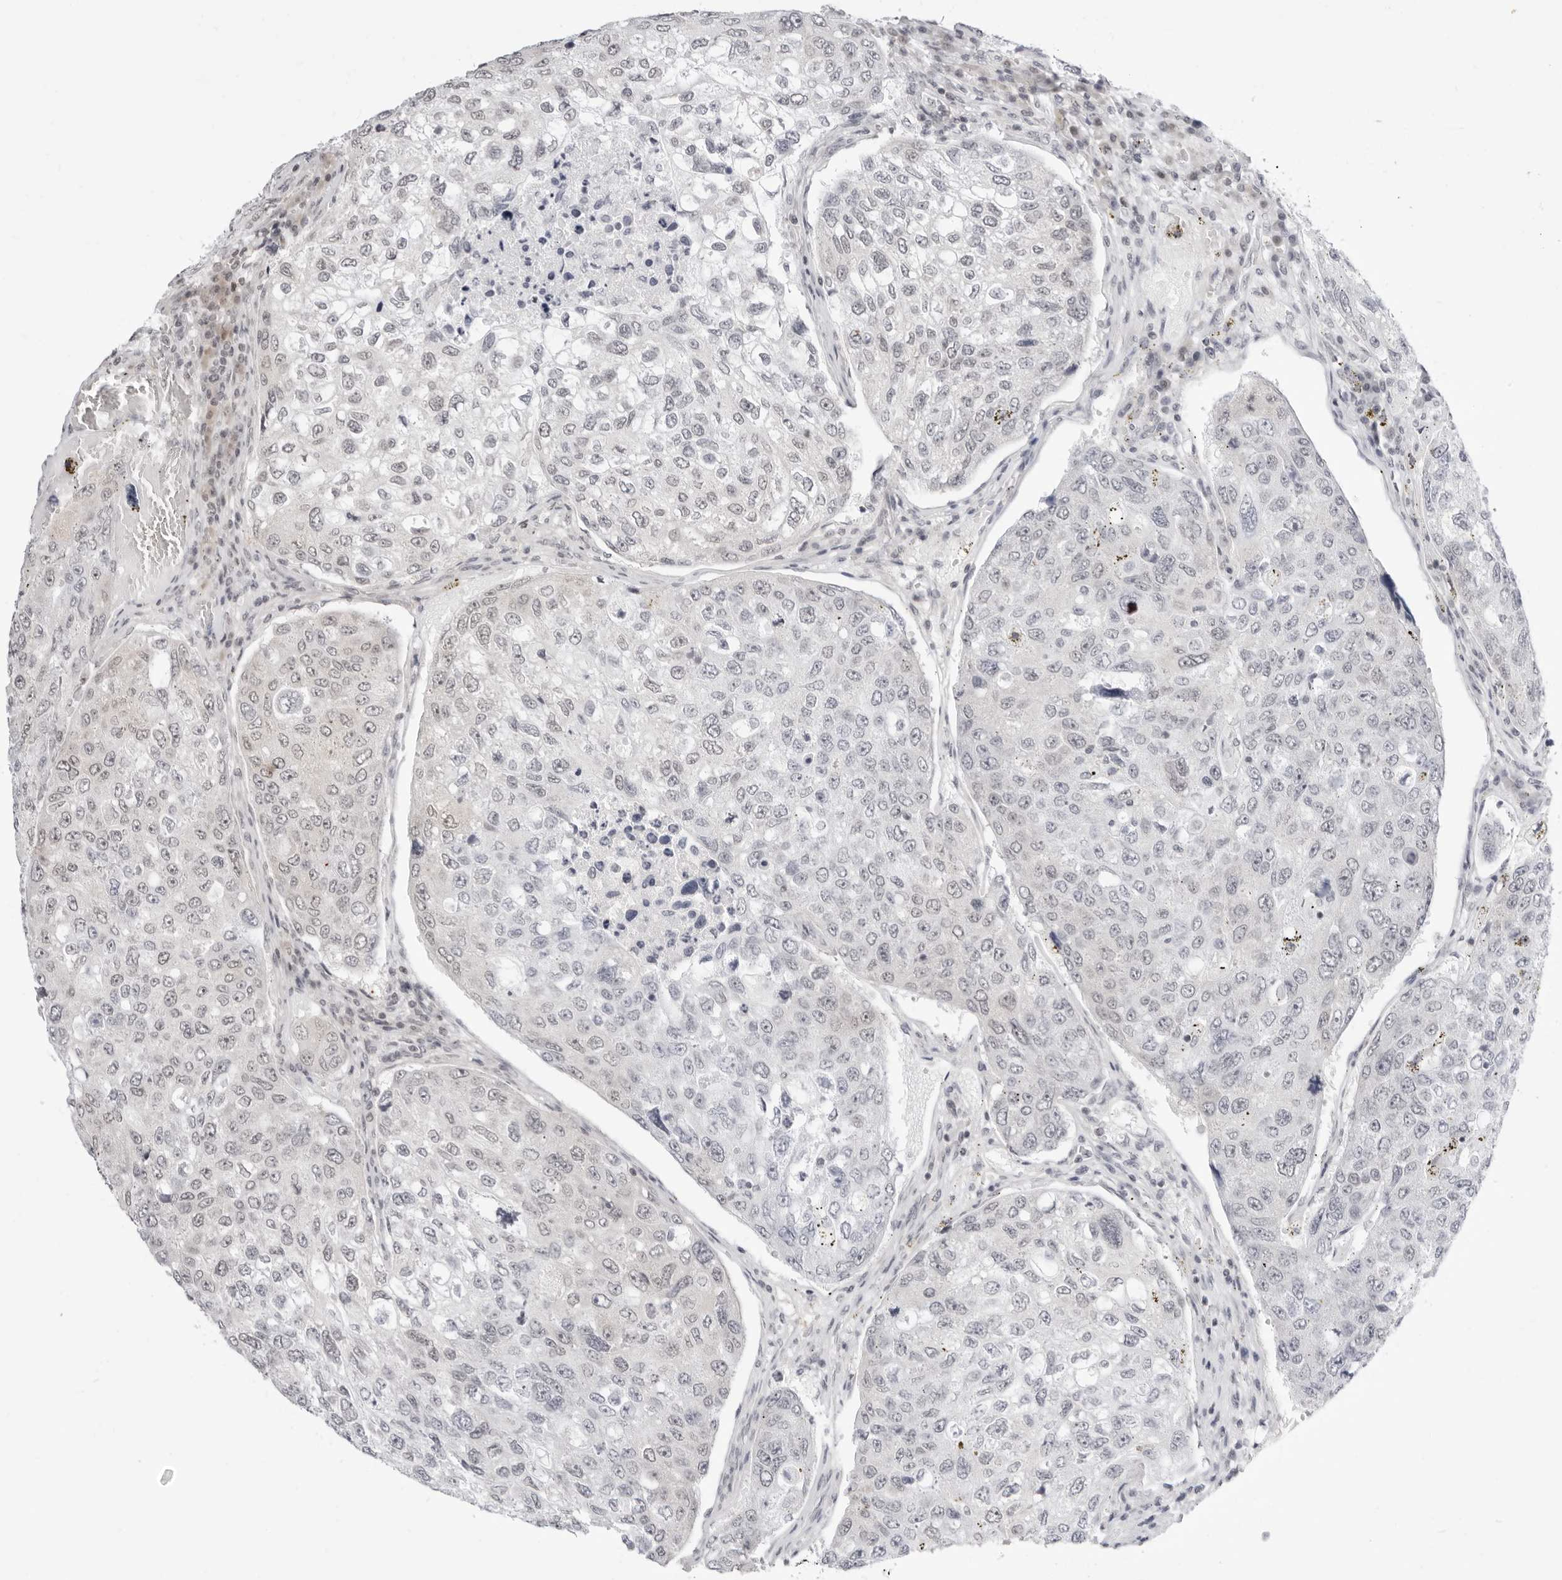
{"staining": {"intensity": "negative", "quantity": "none", "location": "none"}, "tissue": "urothelial cancer", "cell_type": "Tumor cells", "image_type": "cancer", "snomed": [{"axis": "morphology", "description": "Urothelial carcinoma, High grade"}, {"axis": "topography", "description": "Lymph node"}, {"axis": "topography", "description": "Urinary bladder"}], "caption": "IHC of human urothelial cancer demonstrates no expression in tumor cells.", "gene": "PPP2R5C", "patient": {"sex": "male", "age": 51}}